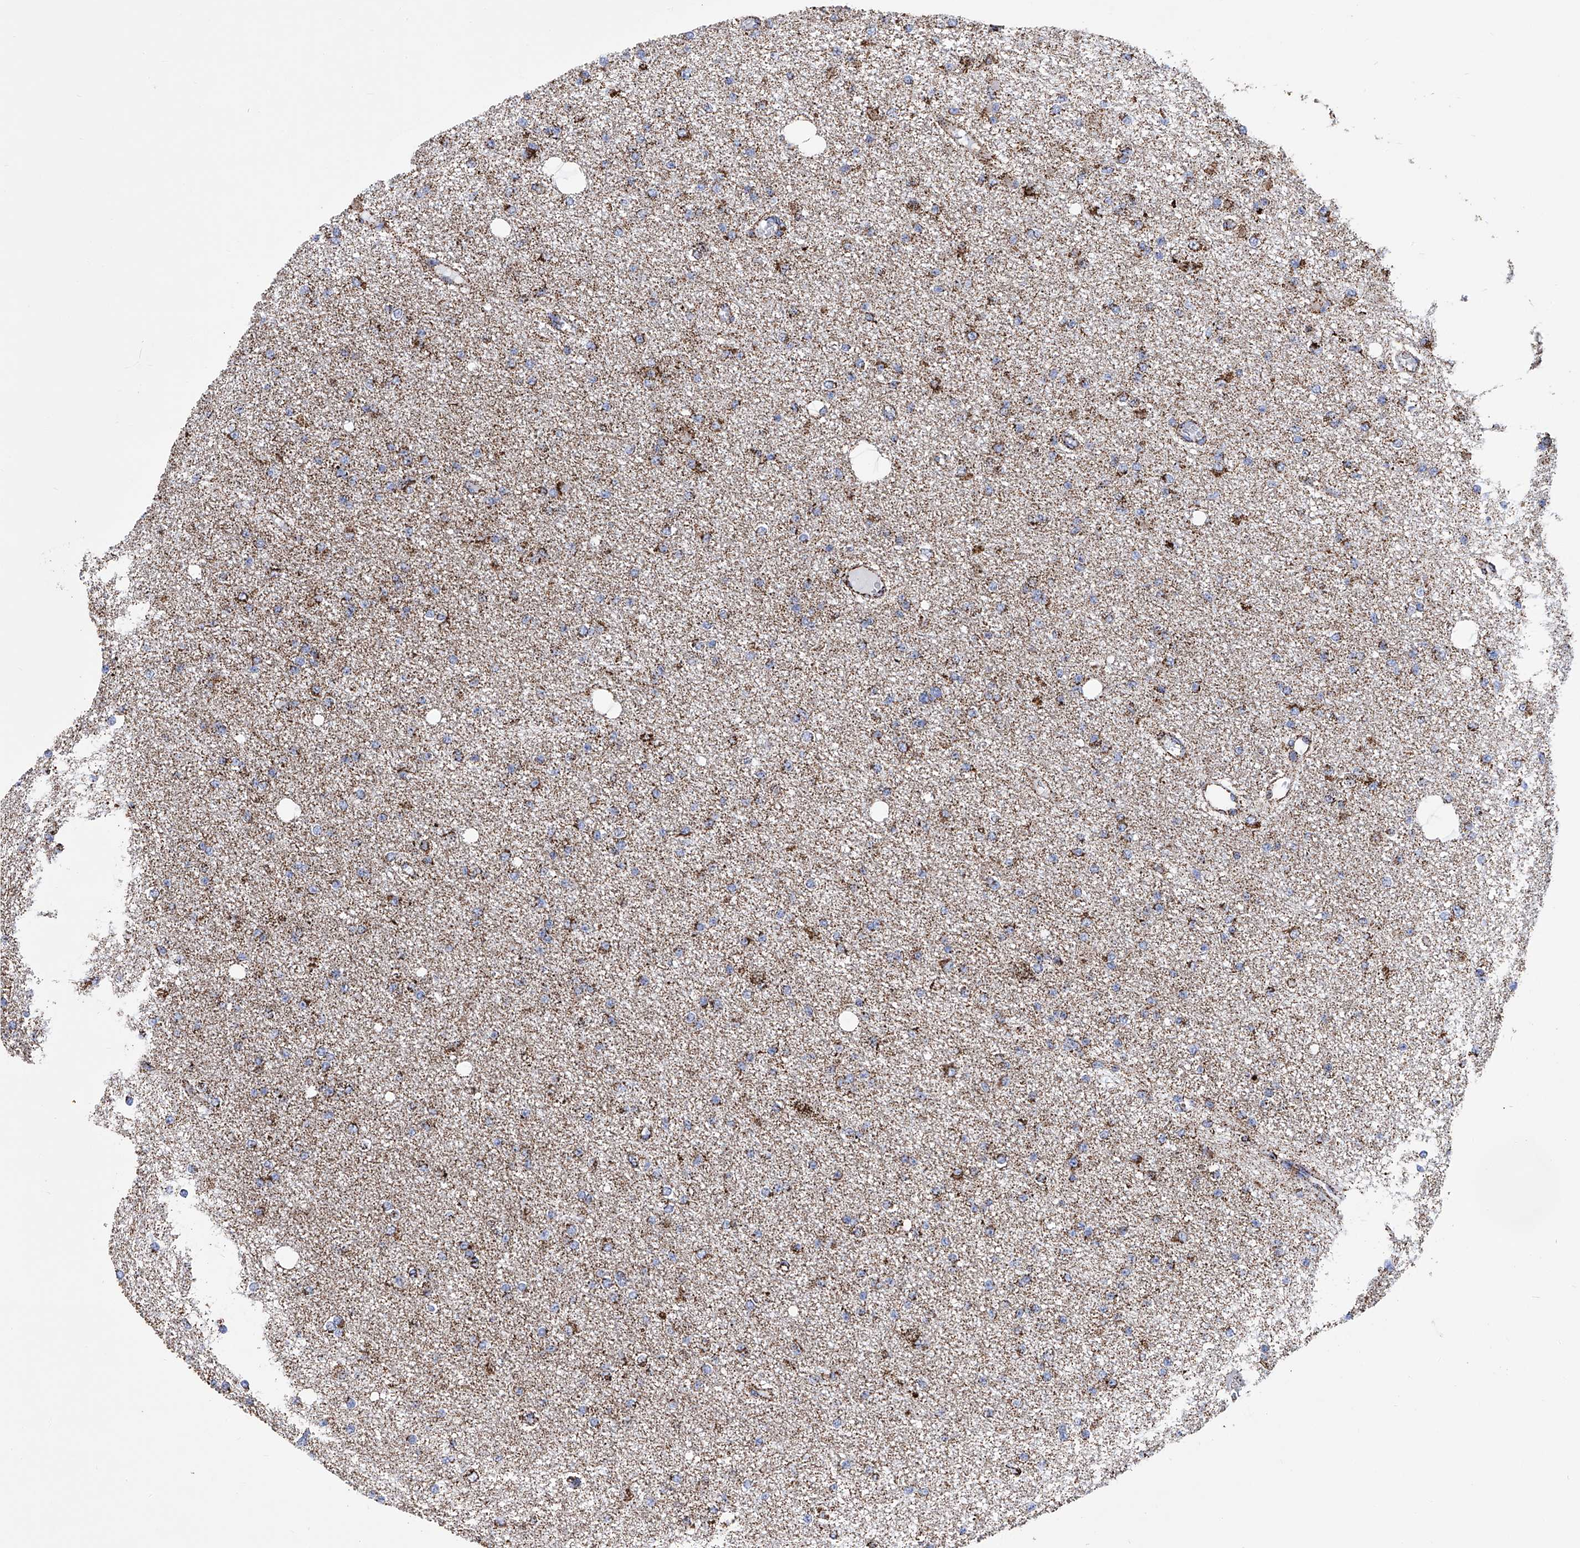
{"staining": {"intensity": "strong", "quantity": "25%-75%", "location": "cytoplasmic/membranous"}, "tissue": "glioma", "cell_type": "Tumor cells", "image_type": "cancer", "snomed": [{"axis": "morphology", "description": "Glioma, malignant, Low grade"}, {"axis": "topography", "description": "Brain"}], "caption": "Human malignant glioma (low-grade) stained for a protein (brown) displays strong cytoplasmic/membranous positive expression in approximately 25%-75% of tumor cells.", "gene": "ATP5PF", "patient": {"sex": "female", "age": 22}}